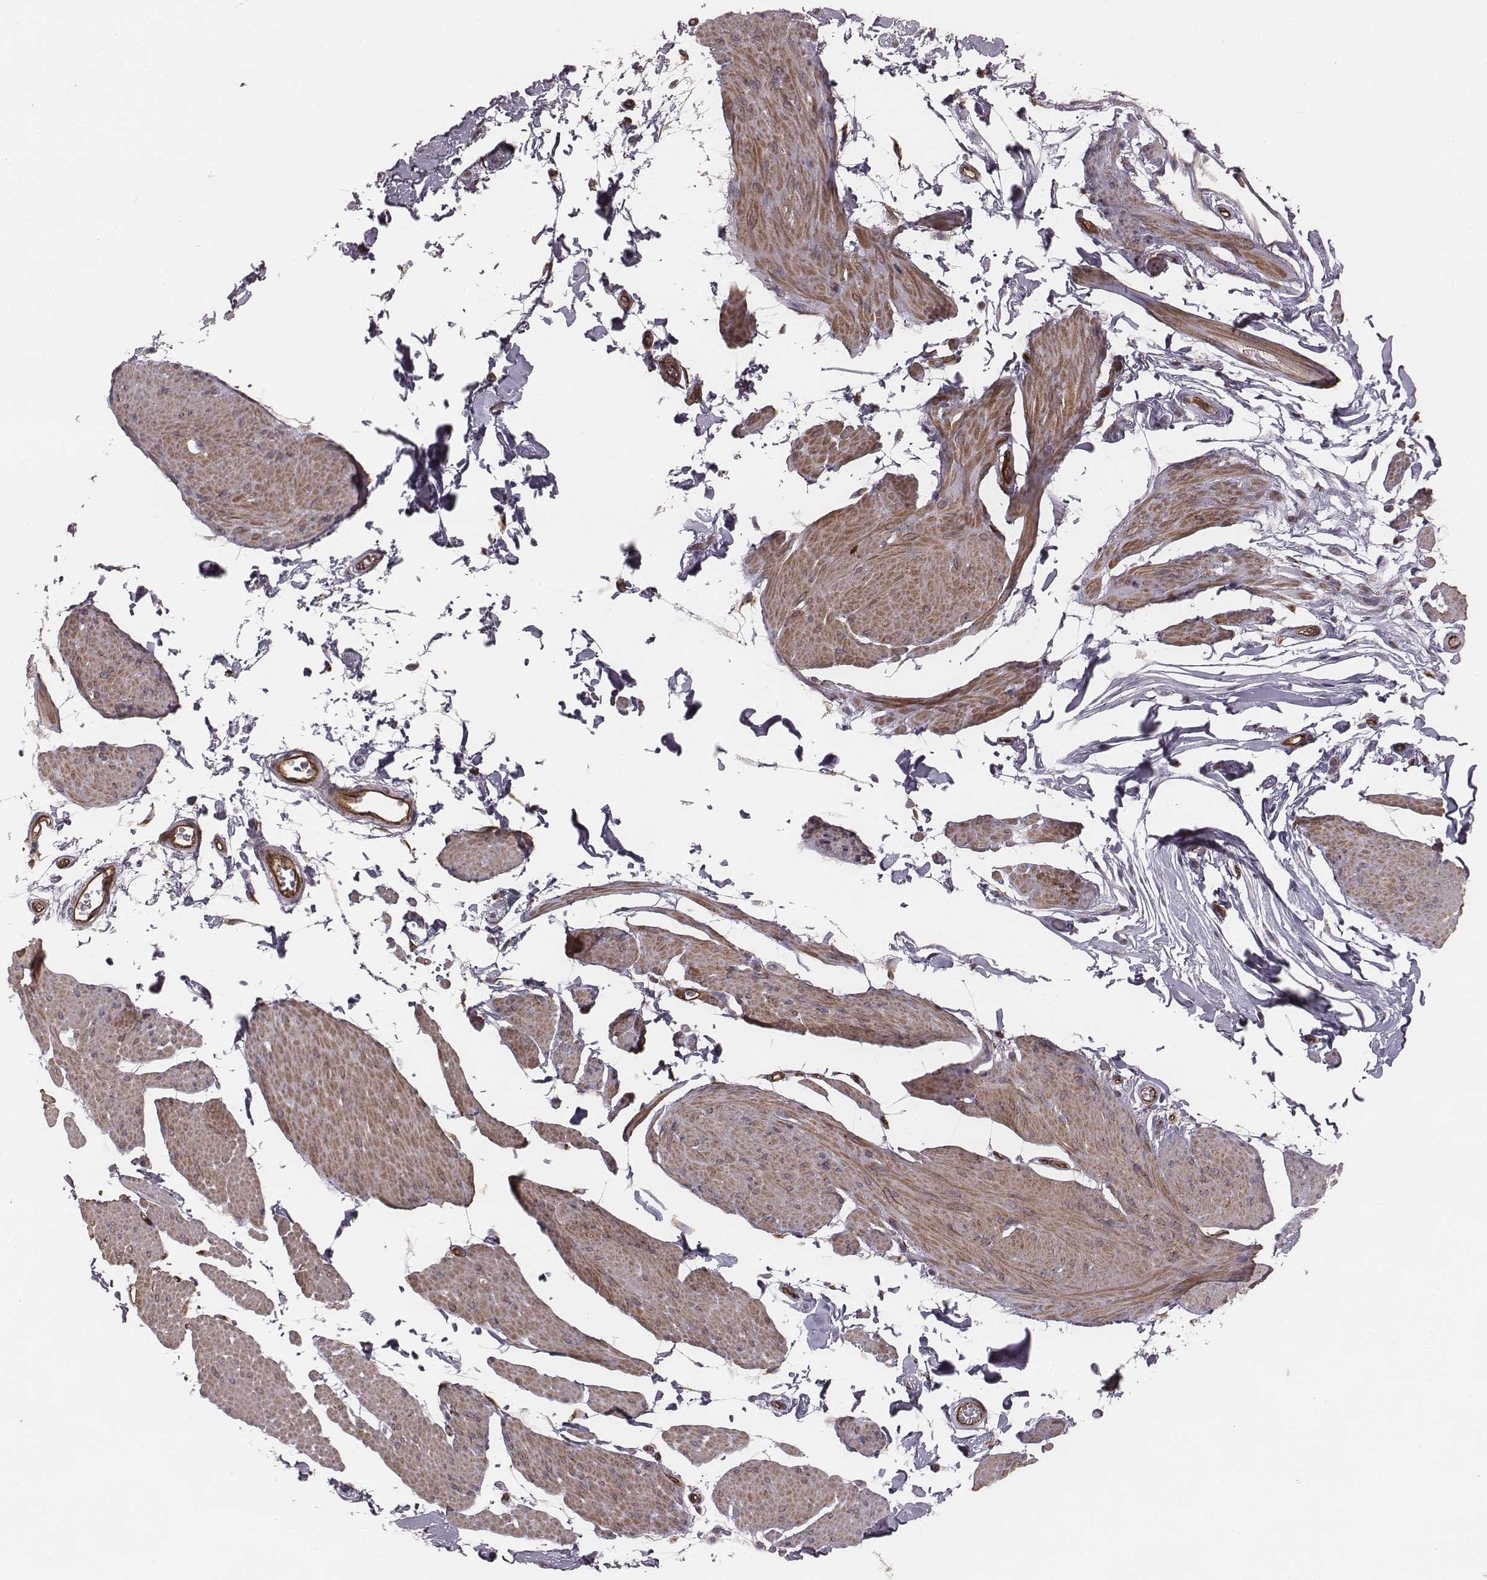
{"staining": {"intensity": "moderate", "quantity": ">75%", "location": "cytoplasmic/membranous"}, "tissue": "smooth muscle", "cell_type": "Smooth muscle cells", "image_type": "normal", "snomed": [{"axis": "morphology", "description": "Normal tissue, NOS"}, {"axis": "topography", "description": "Adipose tissue"}, {"axis": "topography", "description": "Smooth muscle"}, {"axis": "topography", "description": "Peripheral nerve tissue"}], "caption": "IHC staining of benign smooth muscle, which shows medium levels of moderate cytoplasmic/membranous positivity in approximately >75% of smooth muscle cells indicating moderate cytoplasmic/membranous protein staining. The staining was performed using DAB (3,3'-diaminobenzidine) (brown) for protein detection and nuclei were counterstained in hematoxylin (blue).", "gene": "PALMD", "patient": {"sex": "male", "age": 83}}